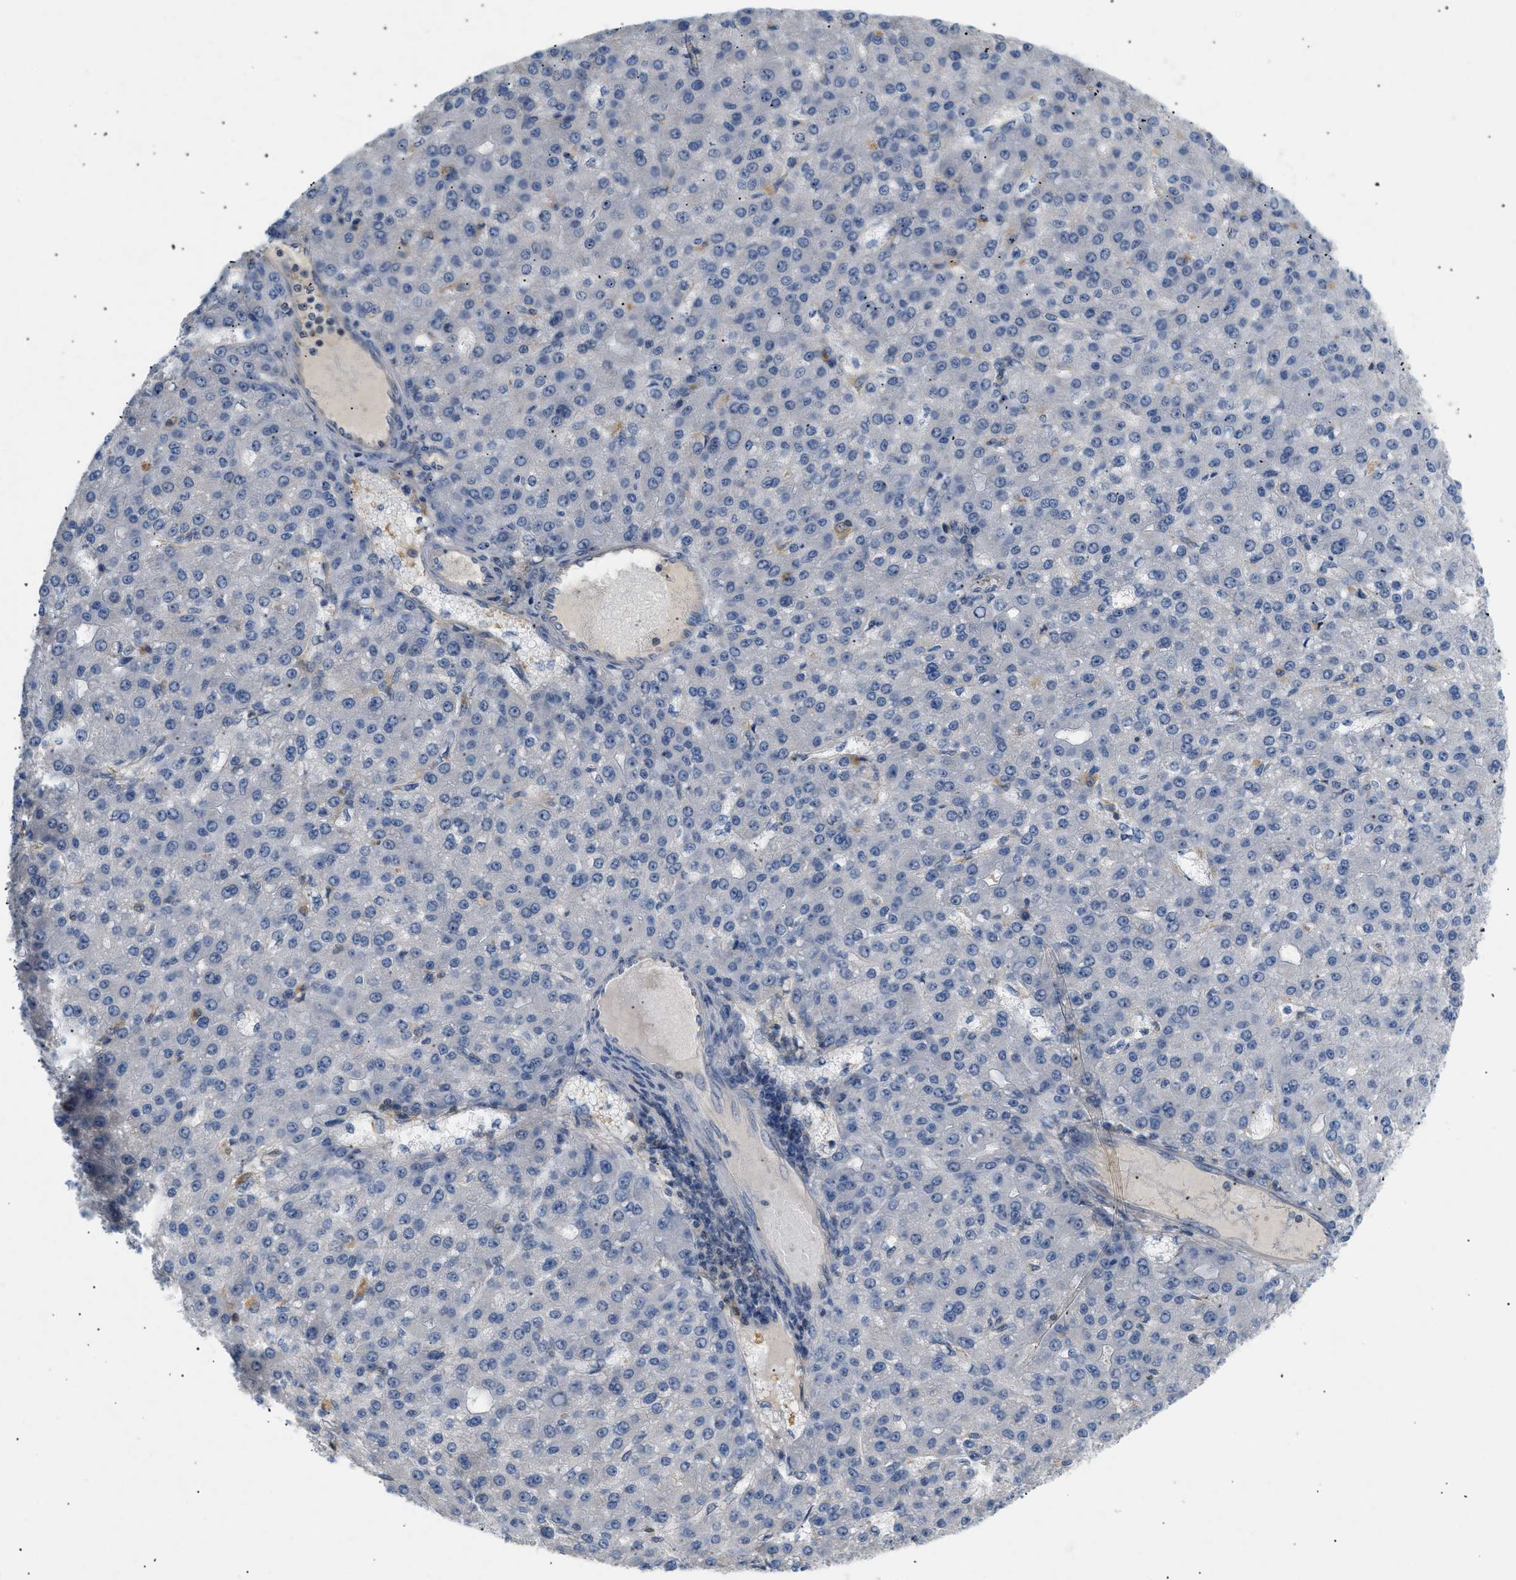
{"staining": {"intensity": "negative", "quantity": "none", "location": "none"}, "tissue": "liver cancer", "cell_type": "Tumor cells", "image_type": "cancer", "snomed": [{"axis": "morphology", "description": "Carcinoma, Hepatocellular, NOS"}, {"axis": "topography", "description": "Liver"}], "caption": "Human liver cancer (hepatocellular carcinoma) stained for a protein using IHC shows no positivity in tumor cells.", "gene": "FARS2", "patient": {"sex": "male", "age": 67}}